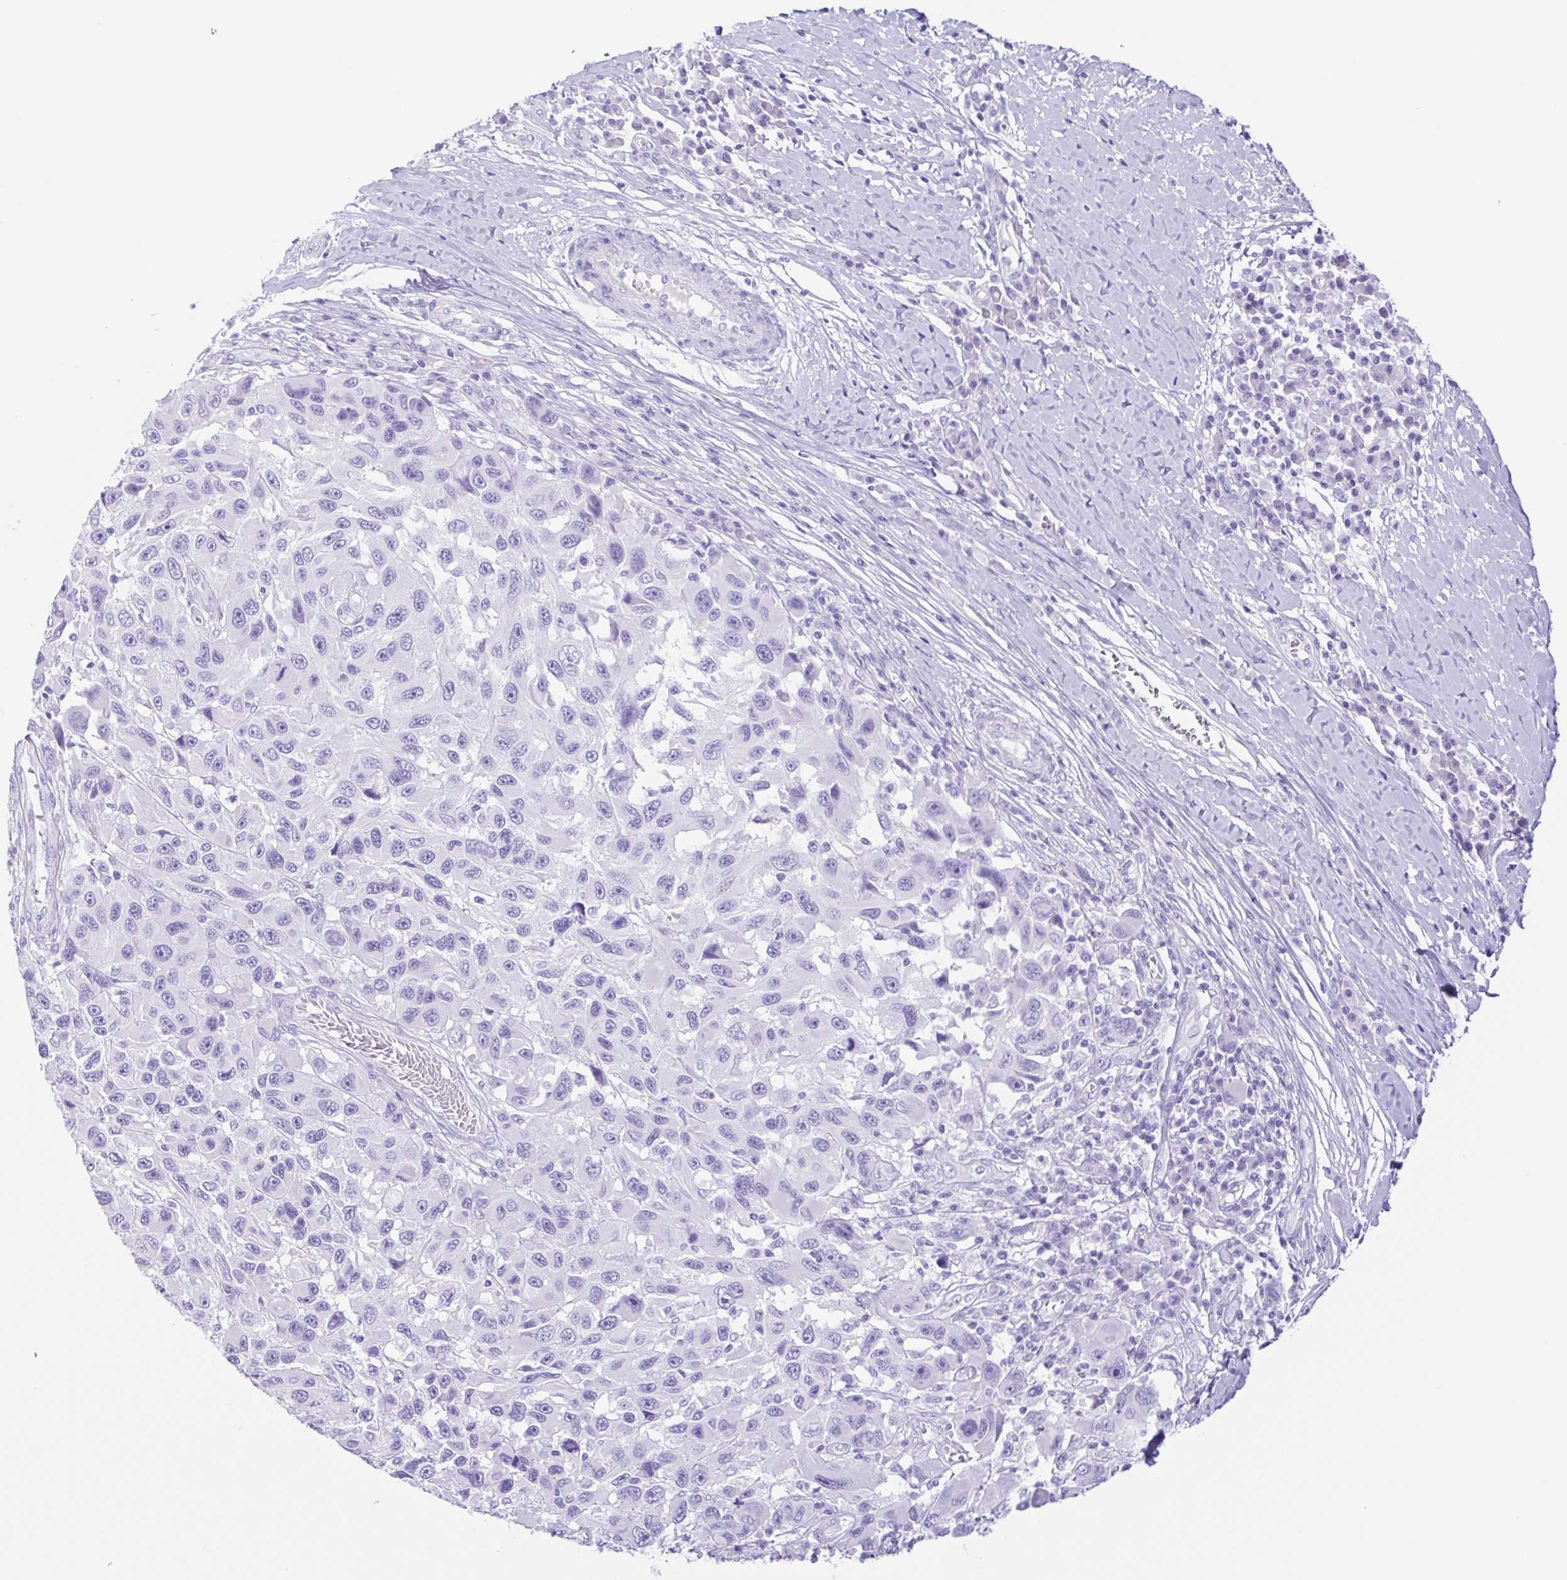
{"staining": {"intensity": "negative", "quantity": "none", "location": "none"}, "tissue": "melanoma", "cell_type": "Tumor cells", "image_type": "cancer", "snomed": [{"axis": "morphology", "description": "Malignant melanoma, NOS"}, {"axis": "topography", "description": "Skin"}], "caption": "Histopathology image shows no protein positivity in tumor cells of malignant melanoma tissue.", "gene": "CASP14", "patient": {"sex": "male", "age": 53}}